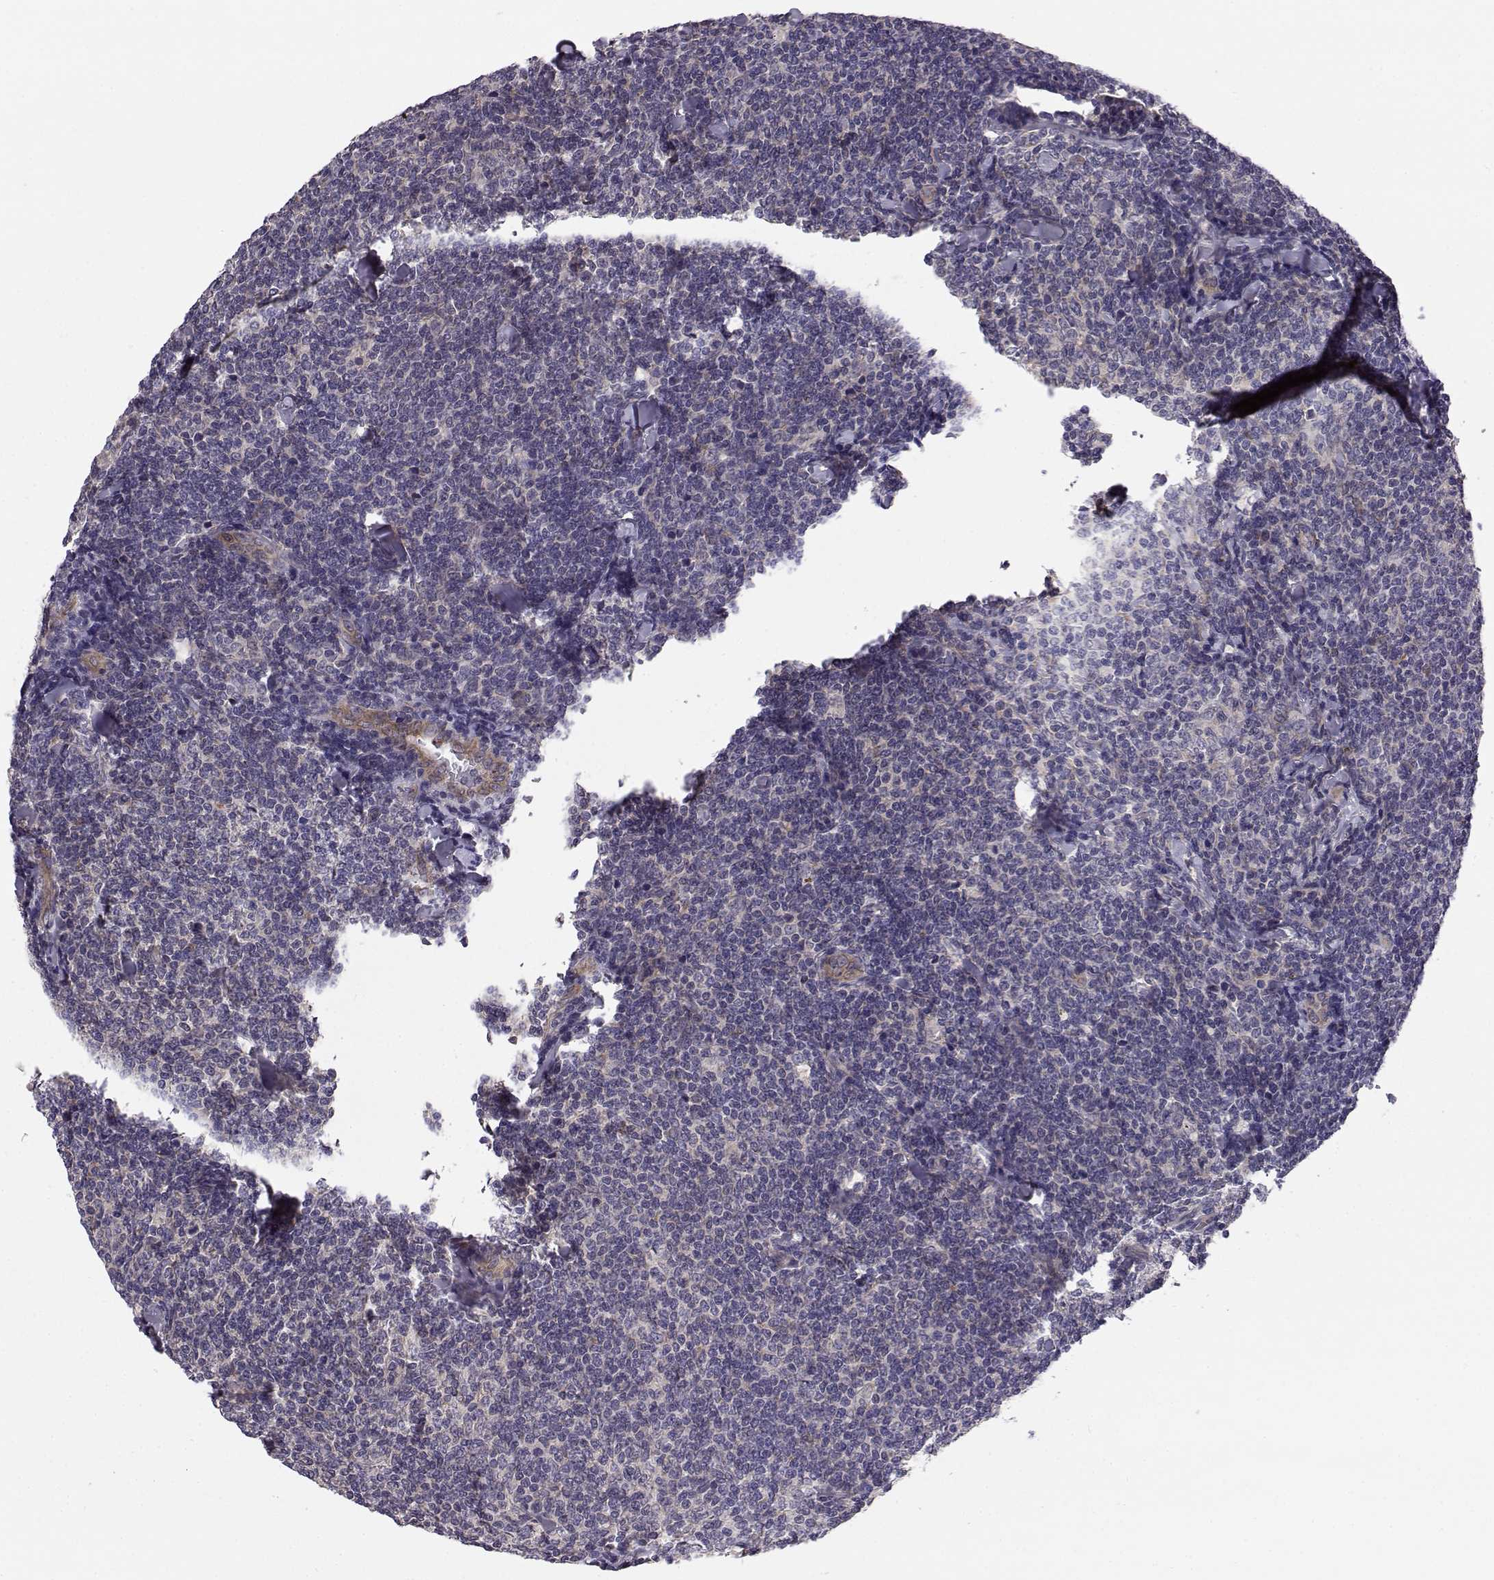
{"staining": {"intensity": "negative", "quantity": "none", "location": "none"}, "tissue": "lymphoma", "cell_type": "Tumor cells", "image_type": "cancer", "snomed": [{"axis": "morphology", "description": "Malignant lymphoma, non-Hodgkin's type, Low grade"}, {"axis": "topography", "description": "Lymph node"}], "caption": "Immunohistochemistry of human low-grade malignant lymphoma, non-Hodgkin's type demonstrates no positivity in tumor cells.", "gene": "PEX5L", "patient": {"sex": "female", "age": 56}}